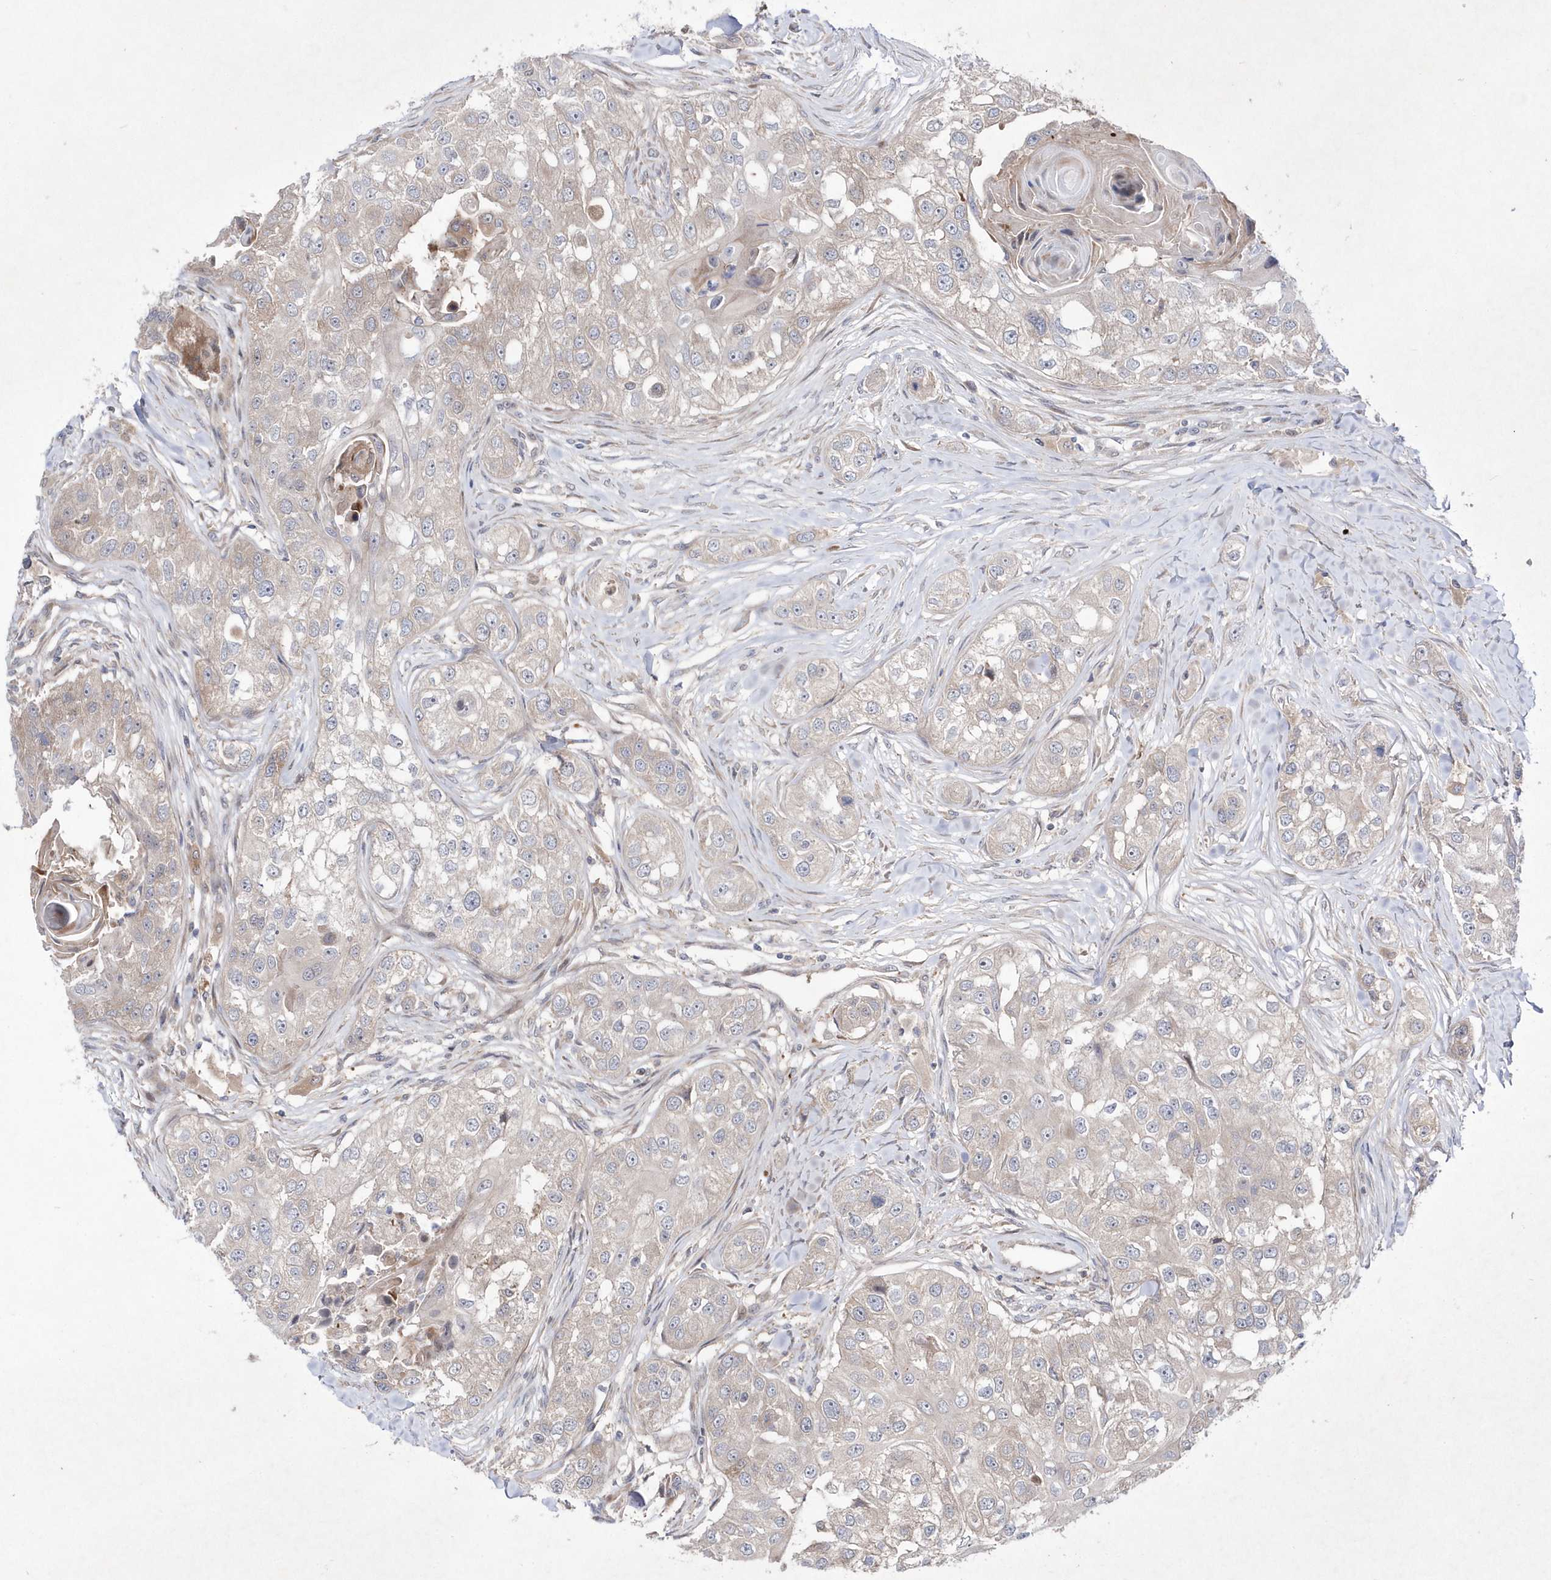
{"staining": {"intensity": "negative", "quantity": "none", "location": "none"}, "tissue": "head and neck cancer", "cell_type": "Tumor cells", "image_type": "cancer", "snomed": [{"axis": "morphology", "description": "Normal tissue, NOS"}, {"axis": "morphology", "description": "Squamous cell carcinoma, NOS"}, {"axis": "topography", "description": "Skeletal muscle"}, {"axis": "topography", "description": "Head-Neck"}], "caption": "Human head and neck squamous cell carcinoma stained for a protein using immunohistochemistry (IHC) shows no expression in tumor cells.", "gene": "DSPP", "patient": {"sex": "male", "age": 51}}